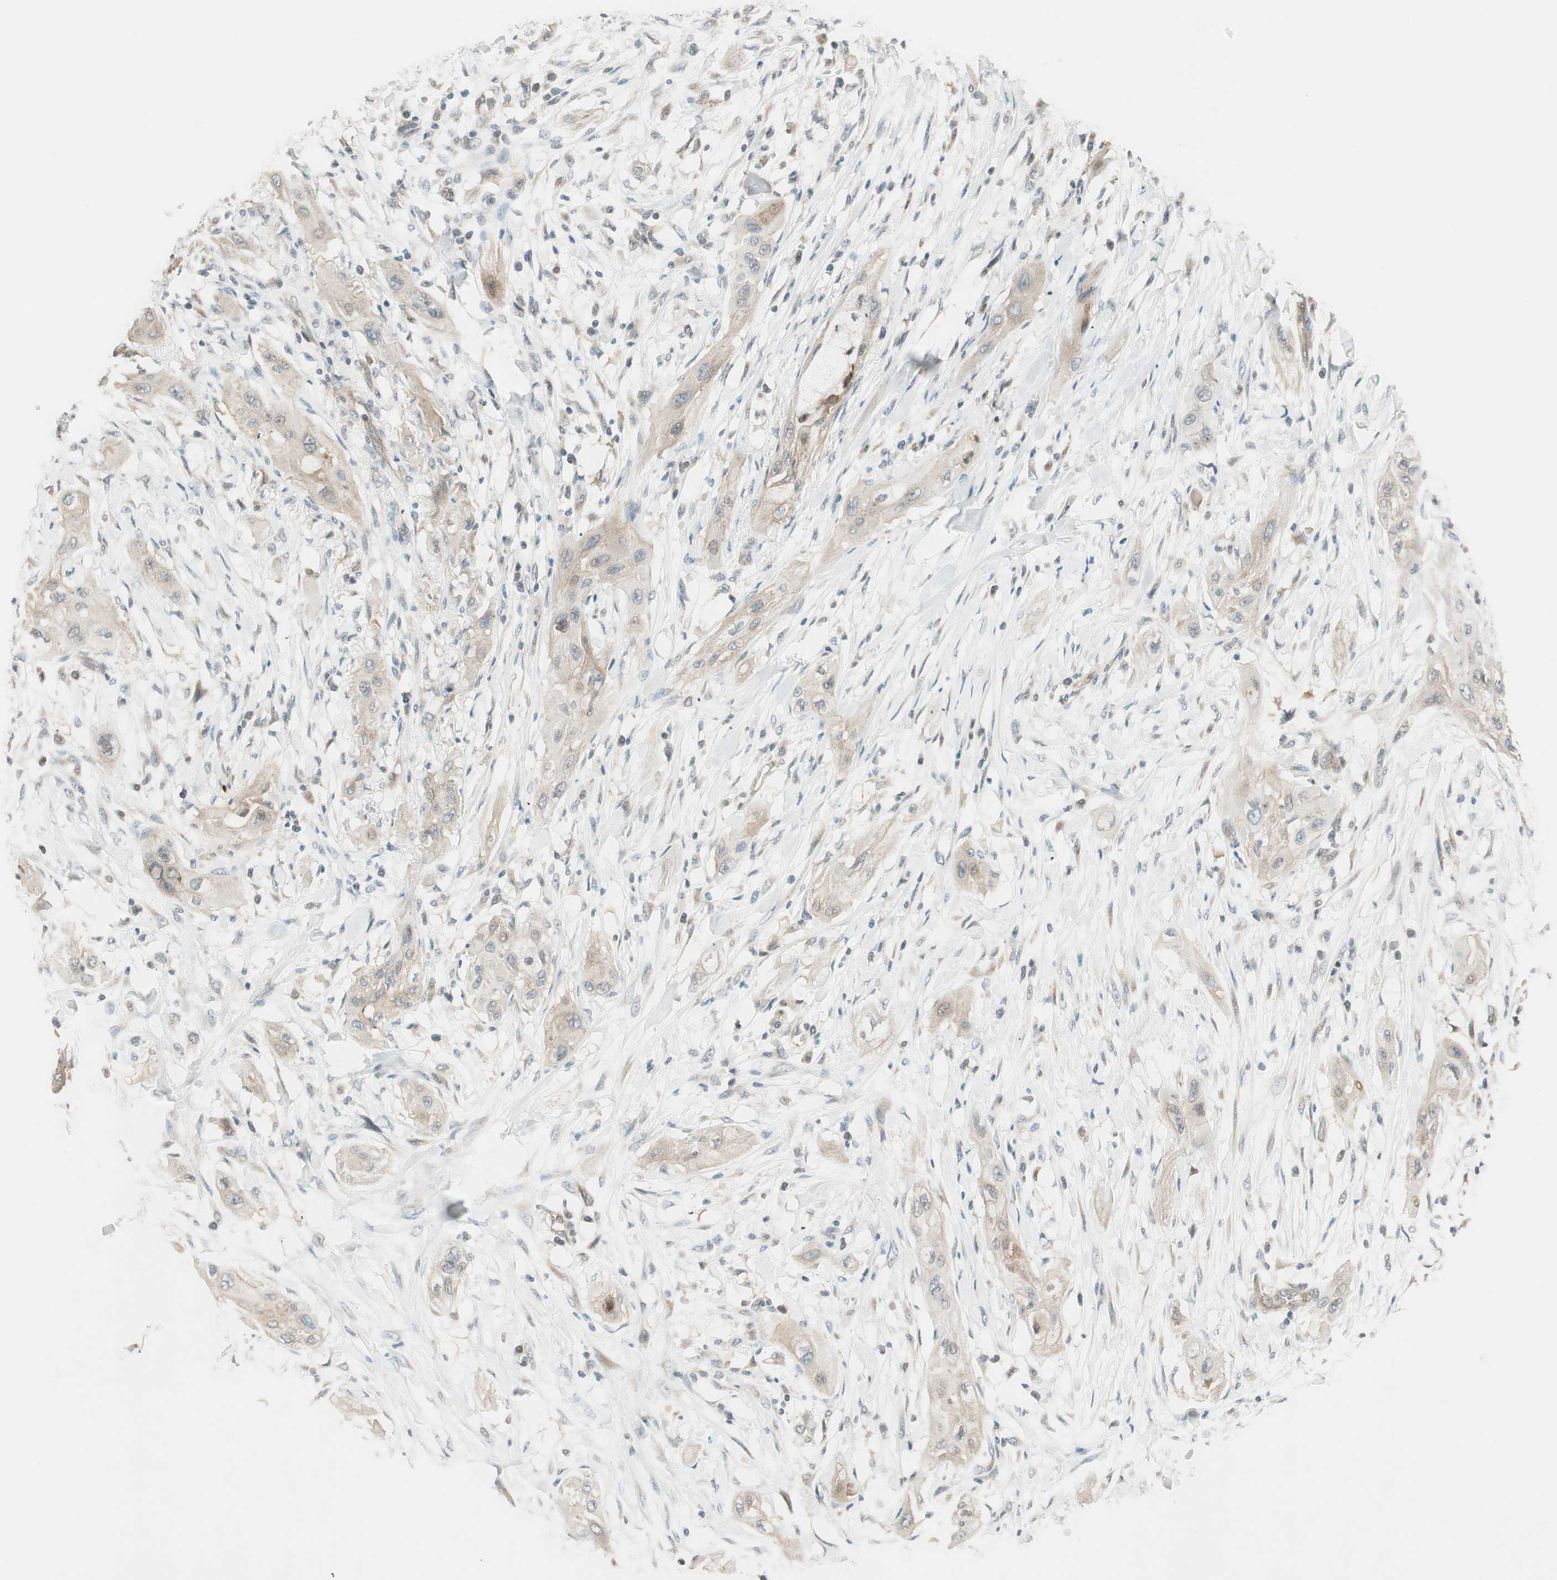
{"staining": {"intensity": "weak", "quantity": ">75%", "location": "cytoplasmic/membranous"}, "tissue": "lung cancer", "cell_type": "Tumor cells", "image_type": "cancer", "snomed": [{"axis": "morphology", "description": "Squamous cell carcinoma, NOS"}, {"axis": "topography", "description": "Lung"}], "caption": "Lung cancer stained with immunohistochemistry exhibits weak cytoplasmic/membranous expression in about >75% of tumor cells.", "gene": "CGRRF1", "patient": {"sex": "female", "age": 47}}